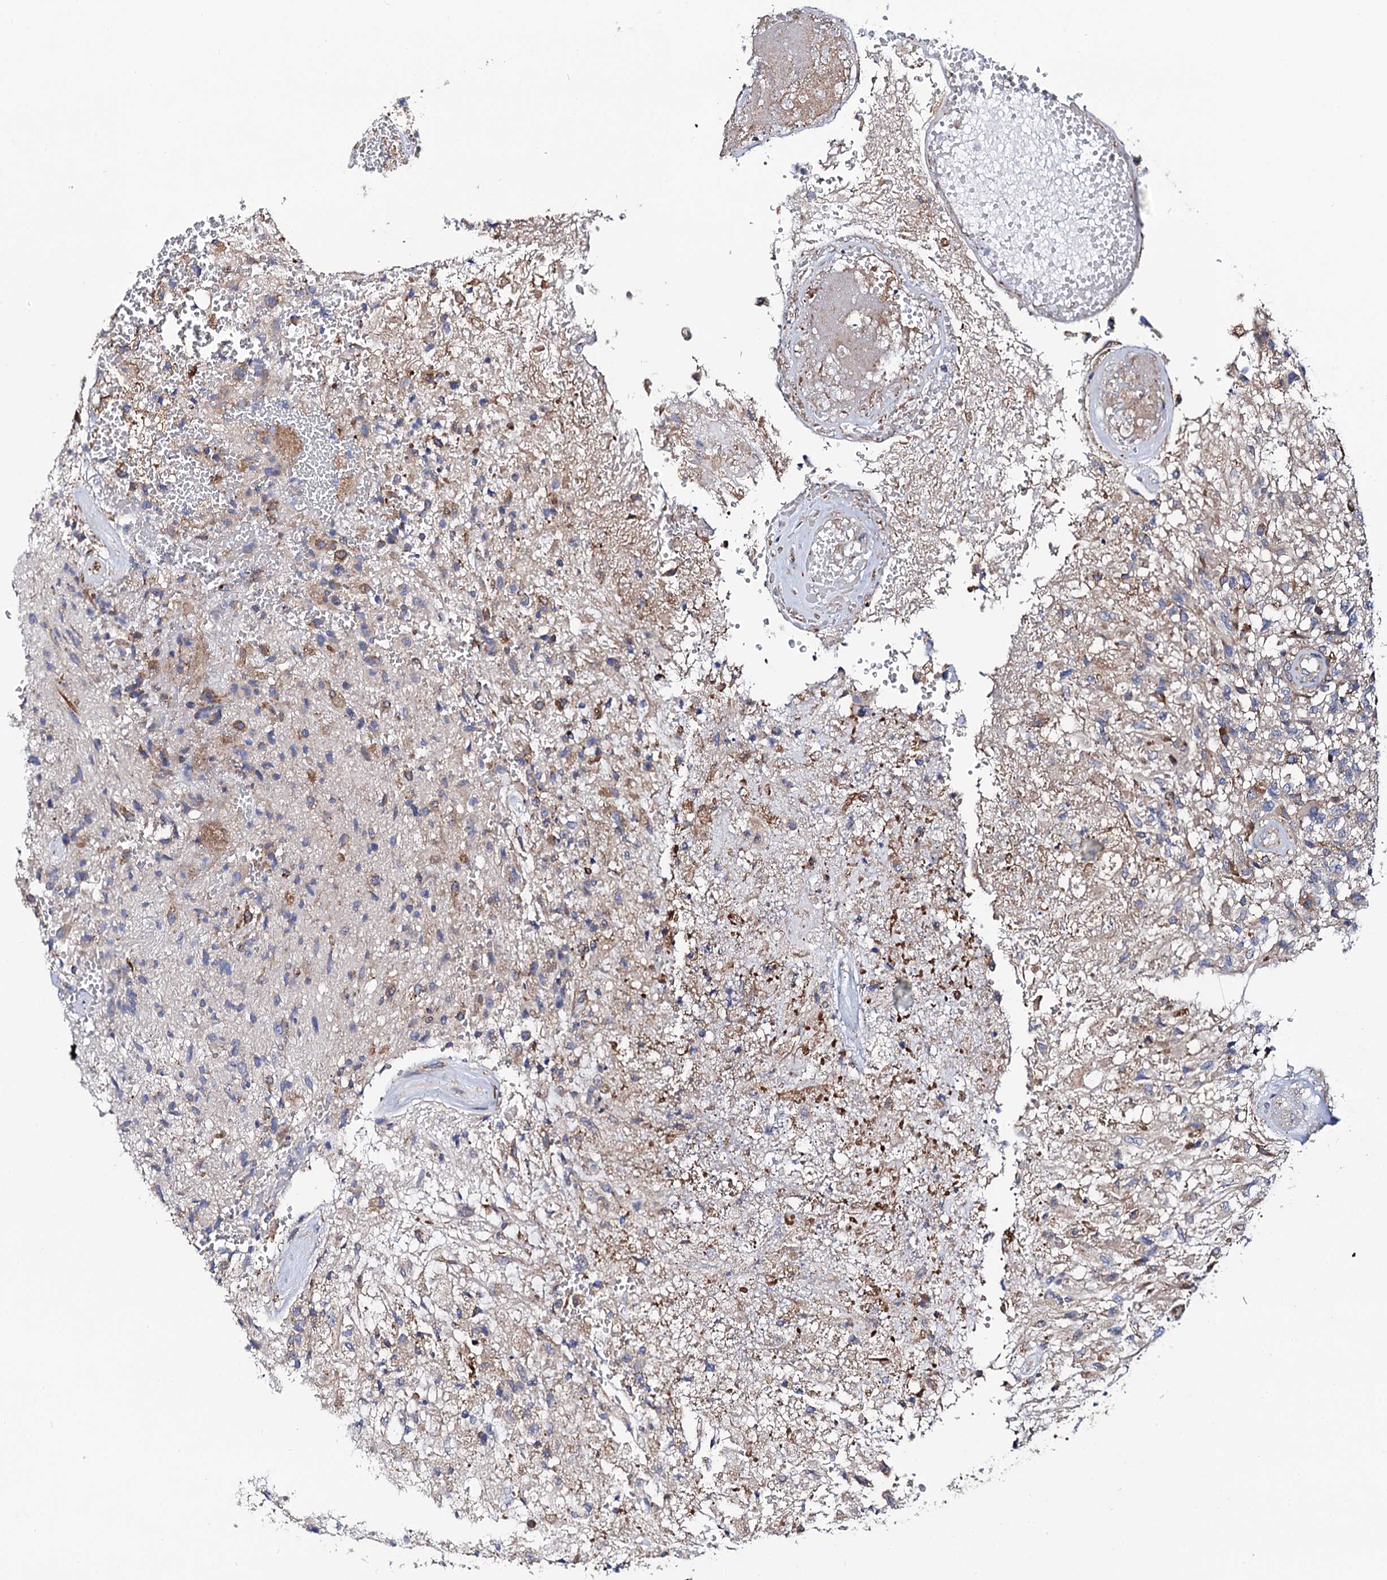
{"staining": {"intensity": "moderate", "quantity": "<25%", "location": "cytoplasmic/membranous"}, "tissue": "glioma", "cell_type": "Tumor cells", "image_type": "cancer", "snomed": [{"axis": "morphology", "description": "Glioma, malignant, High grade"}, {"axis": "topography", "description": "Brain"}], "caption": "Malignant high-grade glioma stained for a protein demonstrates moderate cytoplasmic/membranous positivity in tumor cells. (DAB IHC, brown staining for protein, blue staining for nuclei).", "gene": "PGLS", "patient": {"sex": "male", "age": 56}}